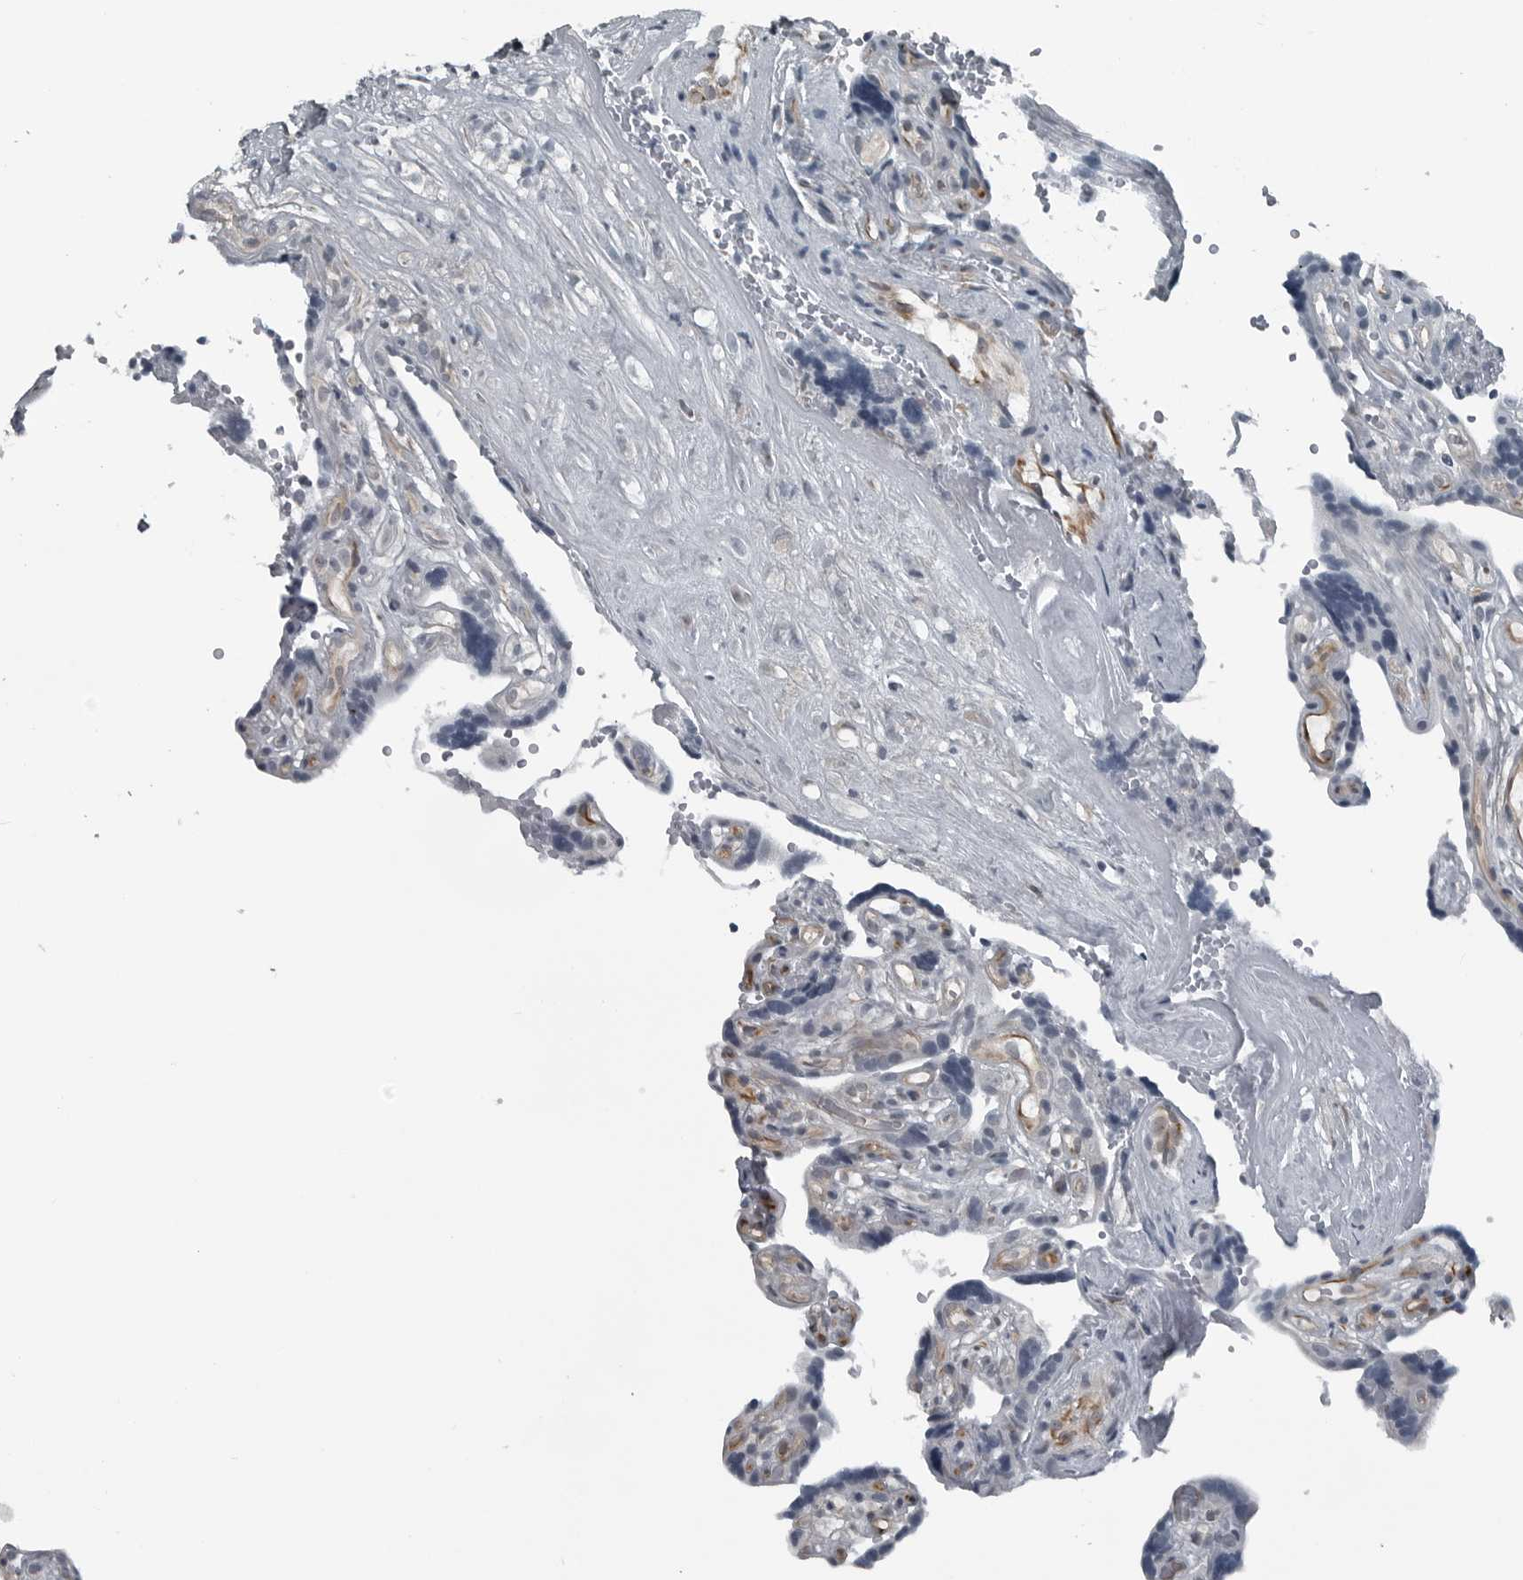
{"staining": {"intensity": "moderate", "quantity": "25%-75%", "location": "cytoplasmic/membranous"}, "tissue": "placenta", "cell_type": "Decidual cells", "image_type": "normal", "snomed": [{"axis": "morphology", "description": "Normal tissue, NOS"}, {"axis": "topography", "description": "Placenta"}], "caption": "Immunohistochemical staining of normal human placenta reveals medium levels of moderate cytoplasmic/membranous positivity in about 25%-75% of decidual cells. (DAB (3,3'-diaminobenzidine) IHC with brightfield microscopy, high magnification).", "gene": "GAK", "patient": {"sex": "female", "age": 30}}